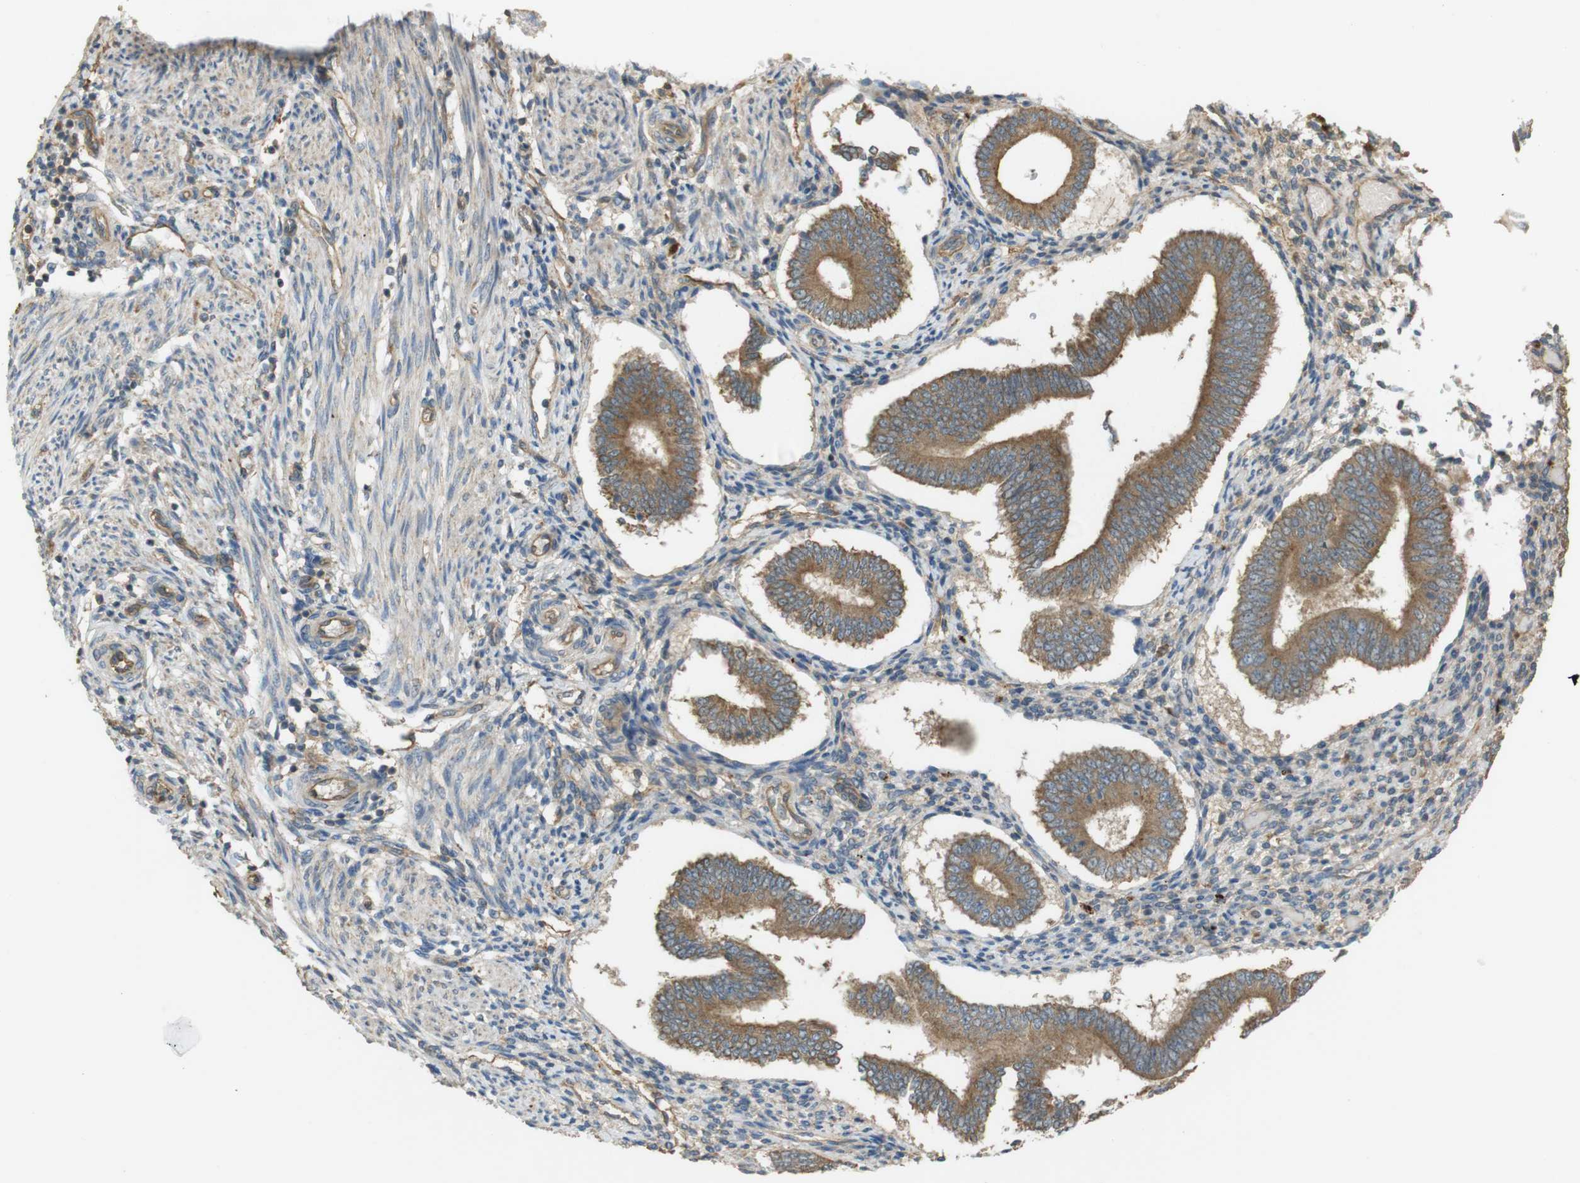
{"staining": {"intensity": "negative", "quantity": "none", "location": "none"}, "tissue": "endometrium", "cell_type": "Cells in endometrial stroma", "image_type": "normal", "snomed": [{"axis": "morphology", "description": "Normal tissue, NOS"}, {"axis": "topography", "description": "Endometrium"}], "caption": "DAB (3,3'-diaminobenzidine) immunohistochemical staining of benign human endometrium shows no significant positivity in cells in endometrial stroma. (IHC, brightfield microscopy, high magnification).", "gene": "ZDHHC20", "patient": {"sex": "female", "age": 42}}